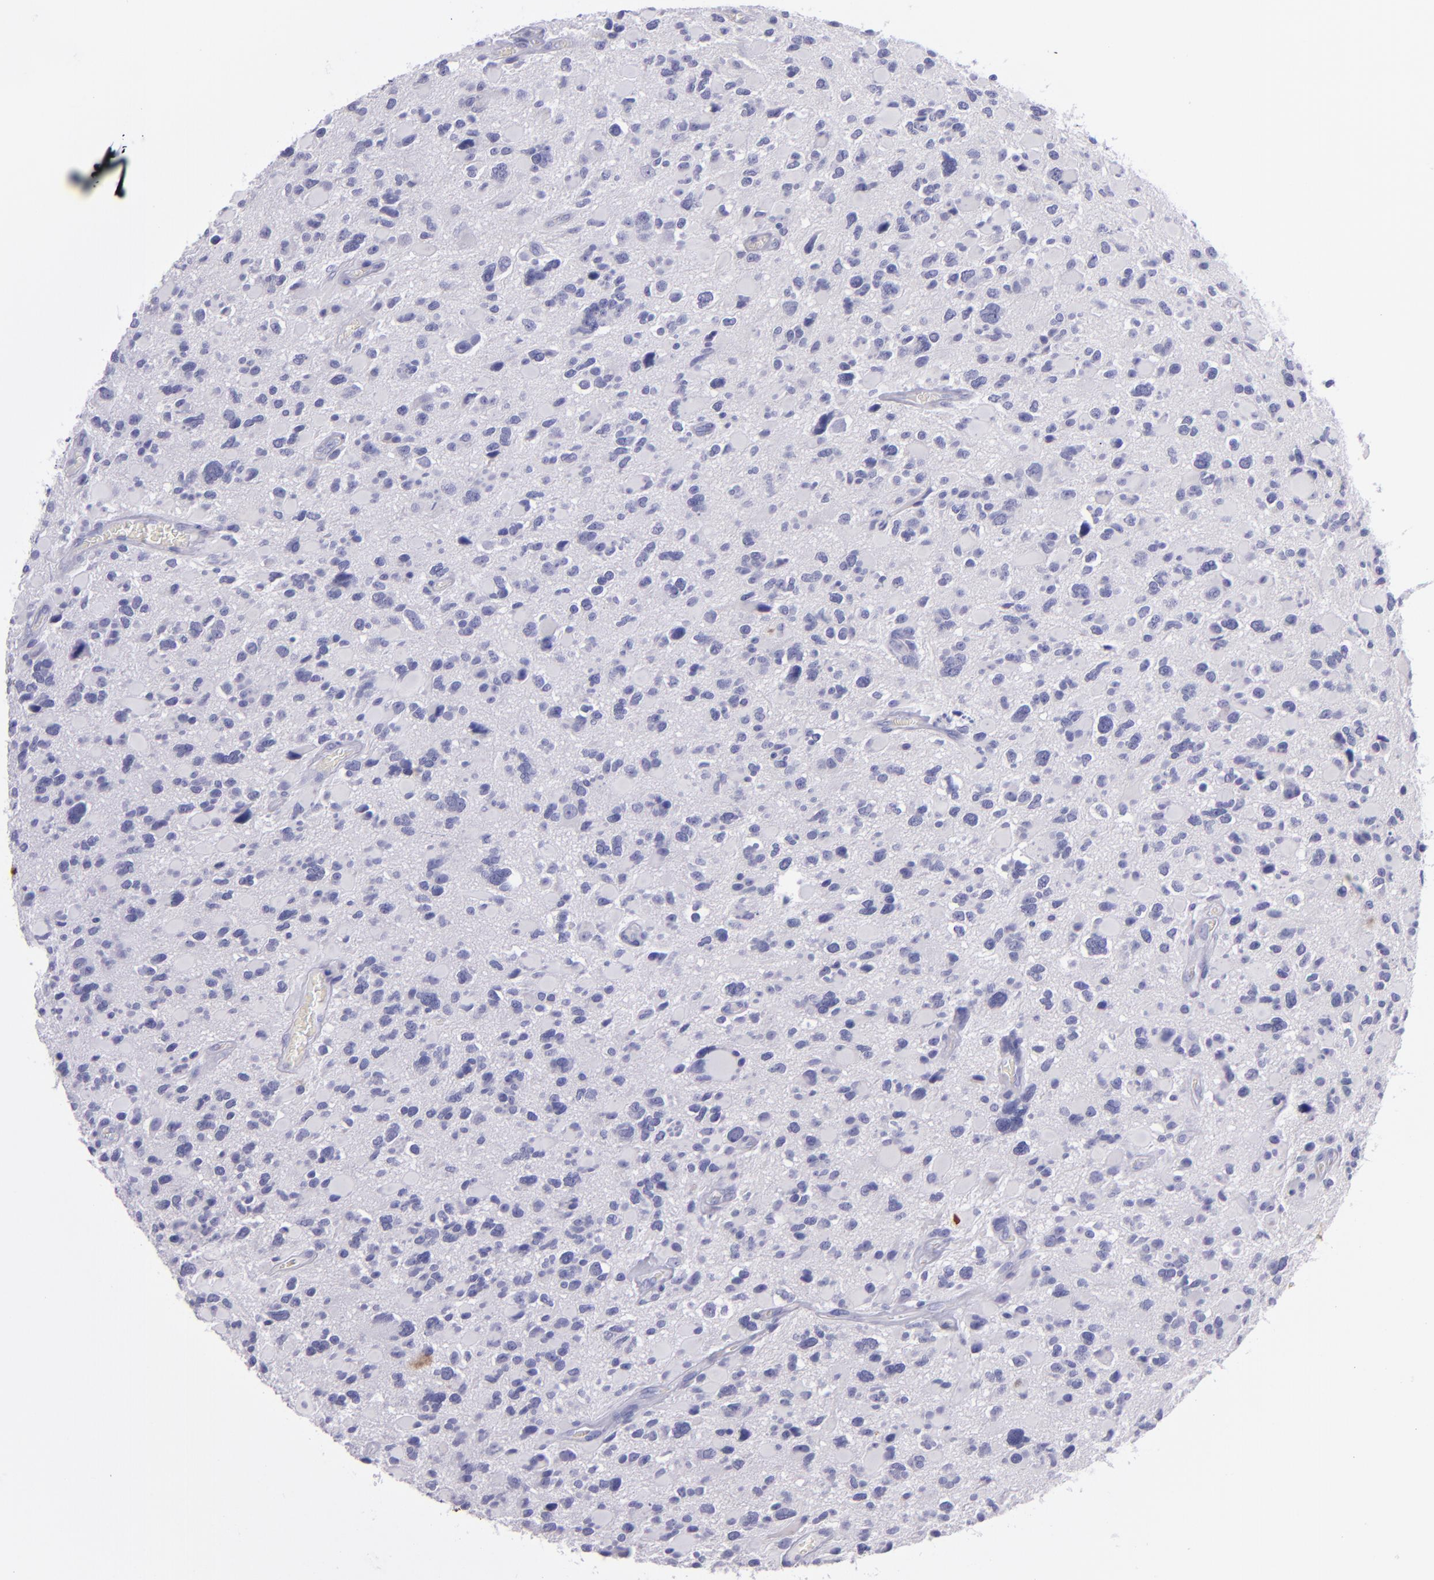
{"staining": {"intensity": "negative", "quantity": "none", "location": "none"}, "tissue": "glioma", "cell_type": "Tumor cells", "image_type": "cancer", "snomed": [{"axis": "morphology", "description": "Glioma, malignant, High grade"}, {"axis": "topography", "description": "Brain"}], "caption": "Immunohistochemical staining of malignant glioma (high-grade) displays no significant positivity in tumor cells.", "gene": "TNNT3", "patient": {"sex": "female", "age": 37}}